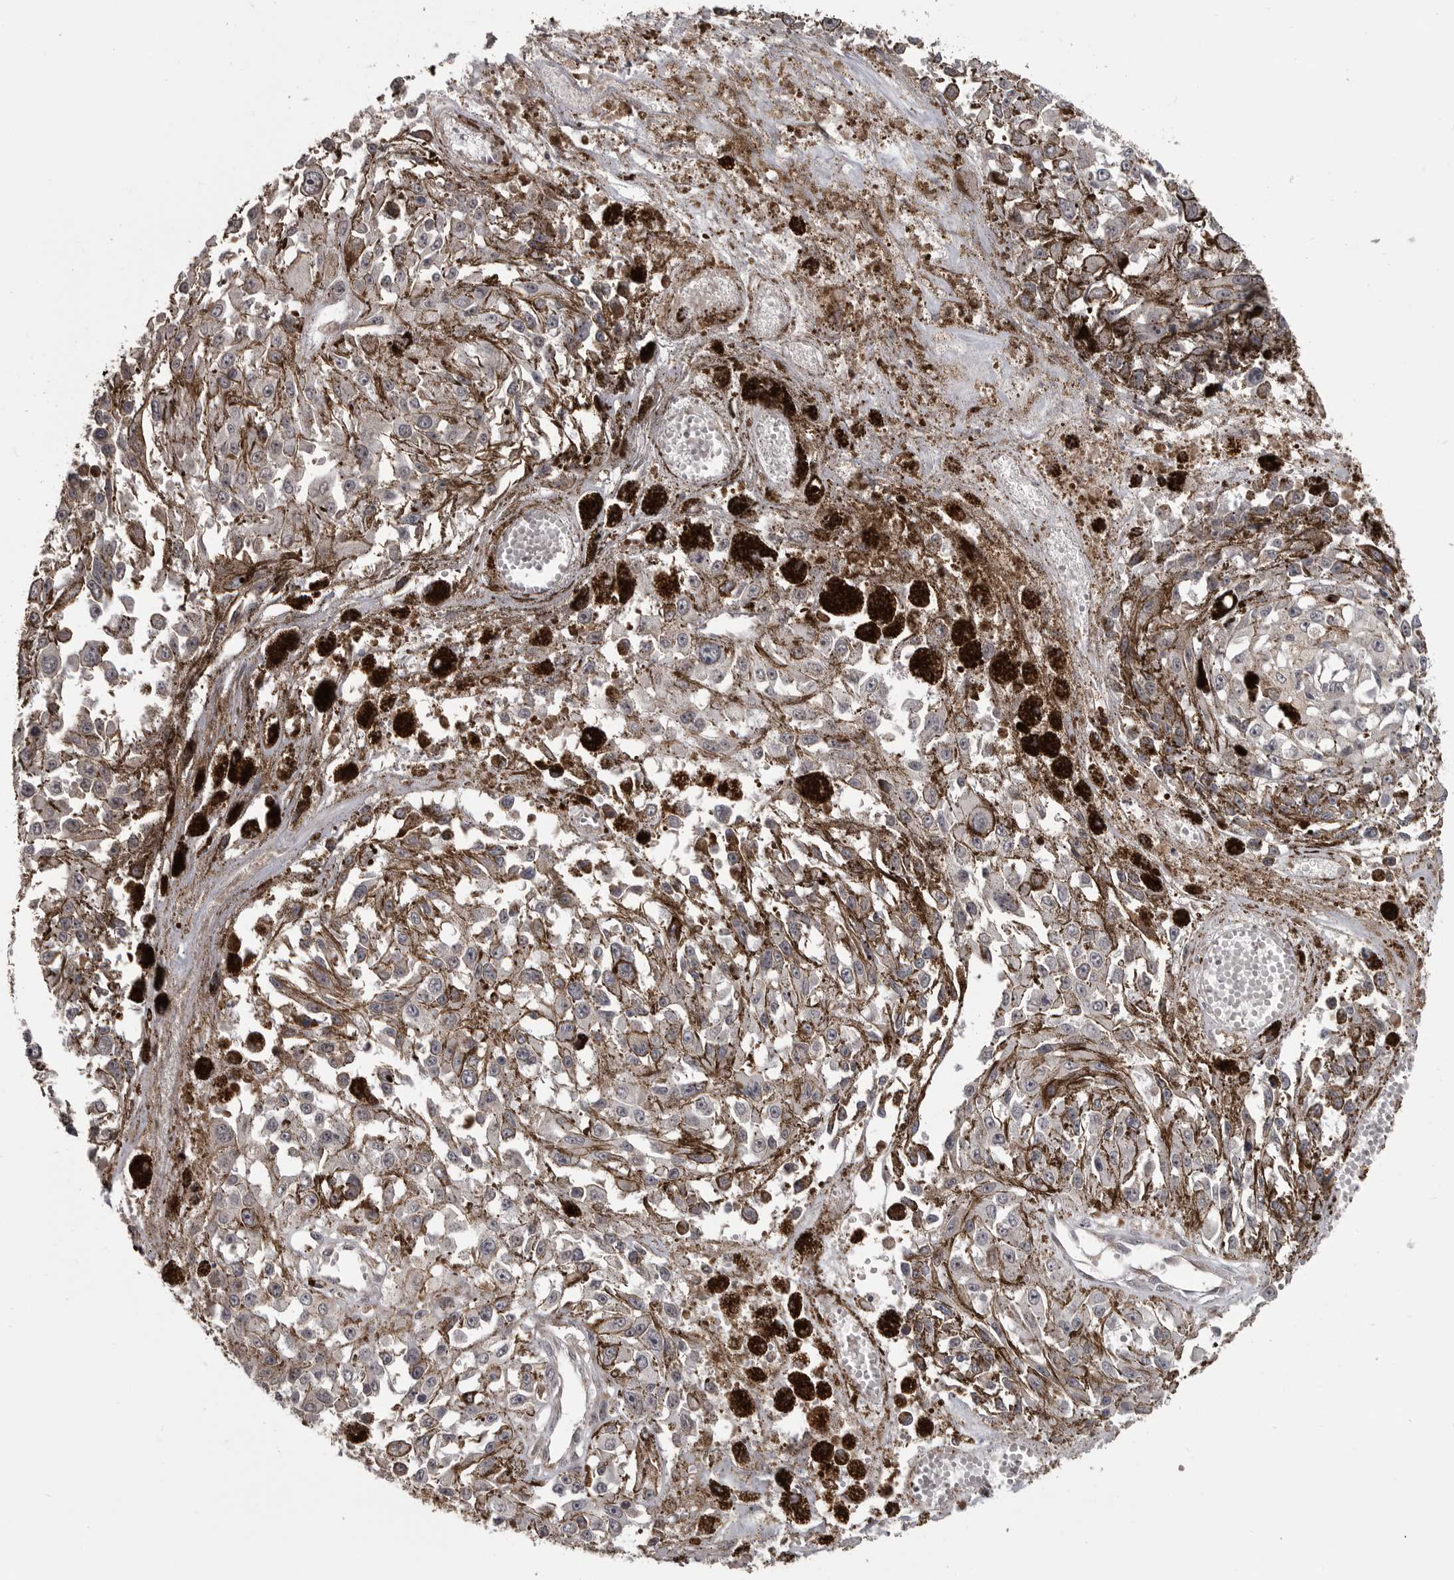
{"staining": {"intensity": "negative", "quantity": "none", "location": "none"}, "tissue": "melanoma", "cell_type": "Tumor cells", "image_type": "cancer", "snomed": [{"axis": "morphology", "description": "Malignant melanoma, Metastatic site"}, {"axis": "topography", "description": "Lymph node"}], "caption": "The micrograph exhibits no significant staining in tumor cells of malignant melanoma (metastatic site).", "gene": "SNX16", "patient": {"sex": "male", "age": 59}}